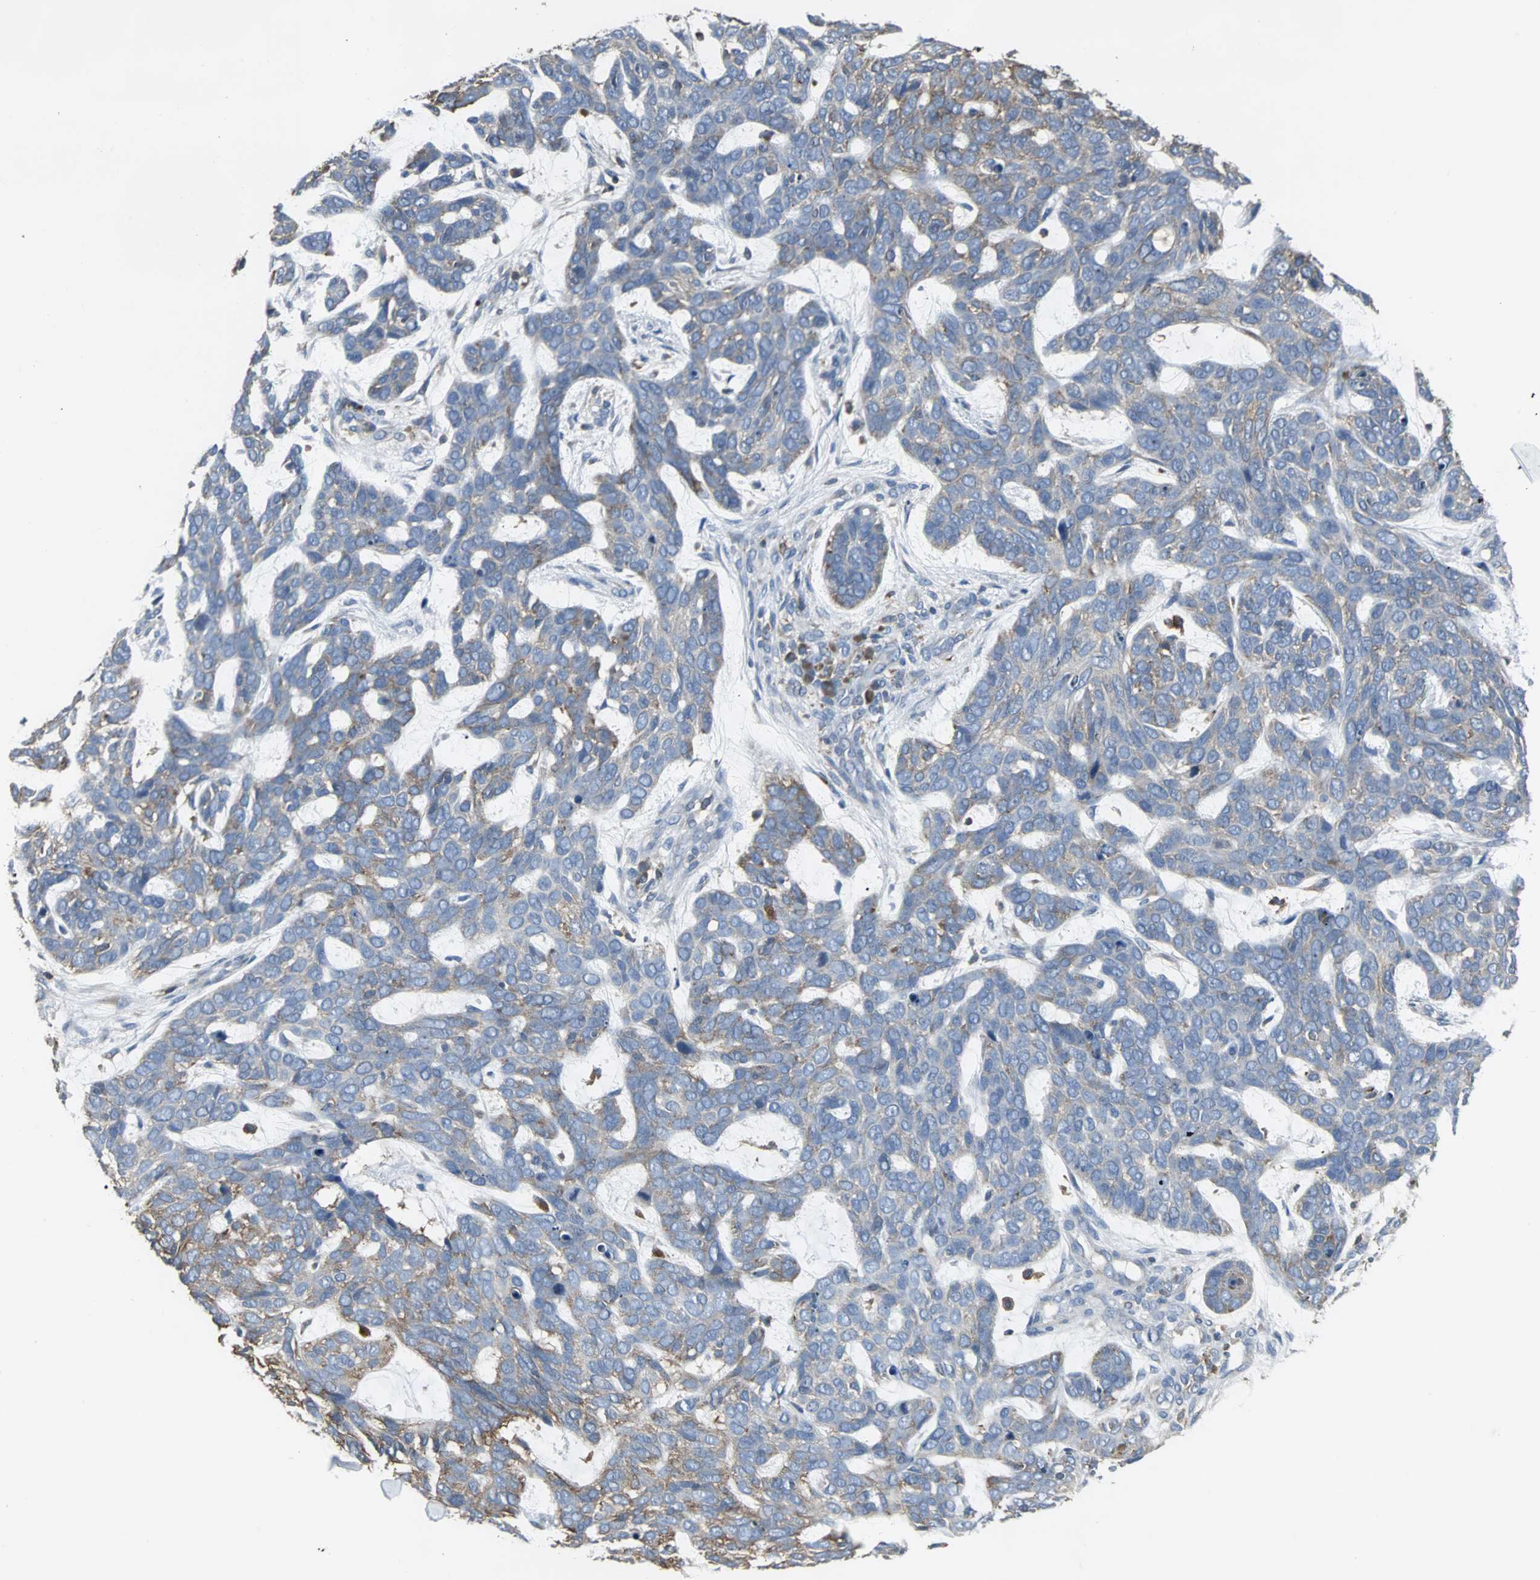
{"staining": {"intensity": "moderate", "quantity": "25%-75%", "location": "cytoplasmic/membranous"}, "tissue": "skin cancer", "cell_type": "Tumor cells", "image_type": "cancer", "snomed": [{"axis": "morphology", "description": "Basal cell carcinoma"}, {"axis": "topography", "description": "Skin"}], "caption": "The immunohistochemical stain shows moderate cytoplasmic/membranous expression in tumor cells of skin basal cell carcinoma tissue. (brown staining indicates protein expression, while blue staining denotes nuclei).", "gene": "LRRFIP1", "patient": {"sex": "male", "age": 87}}